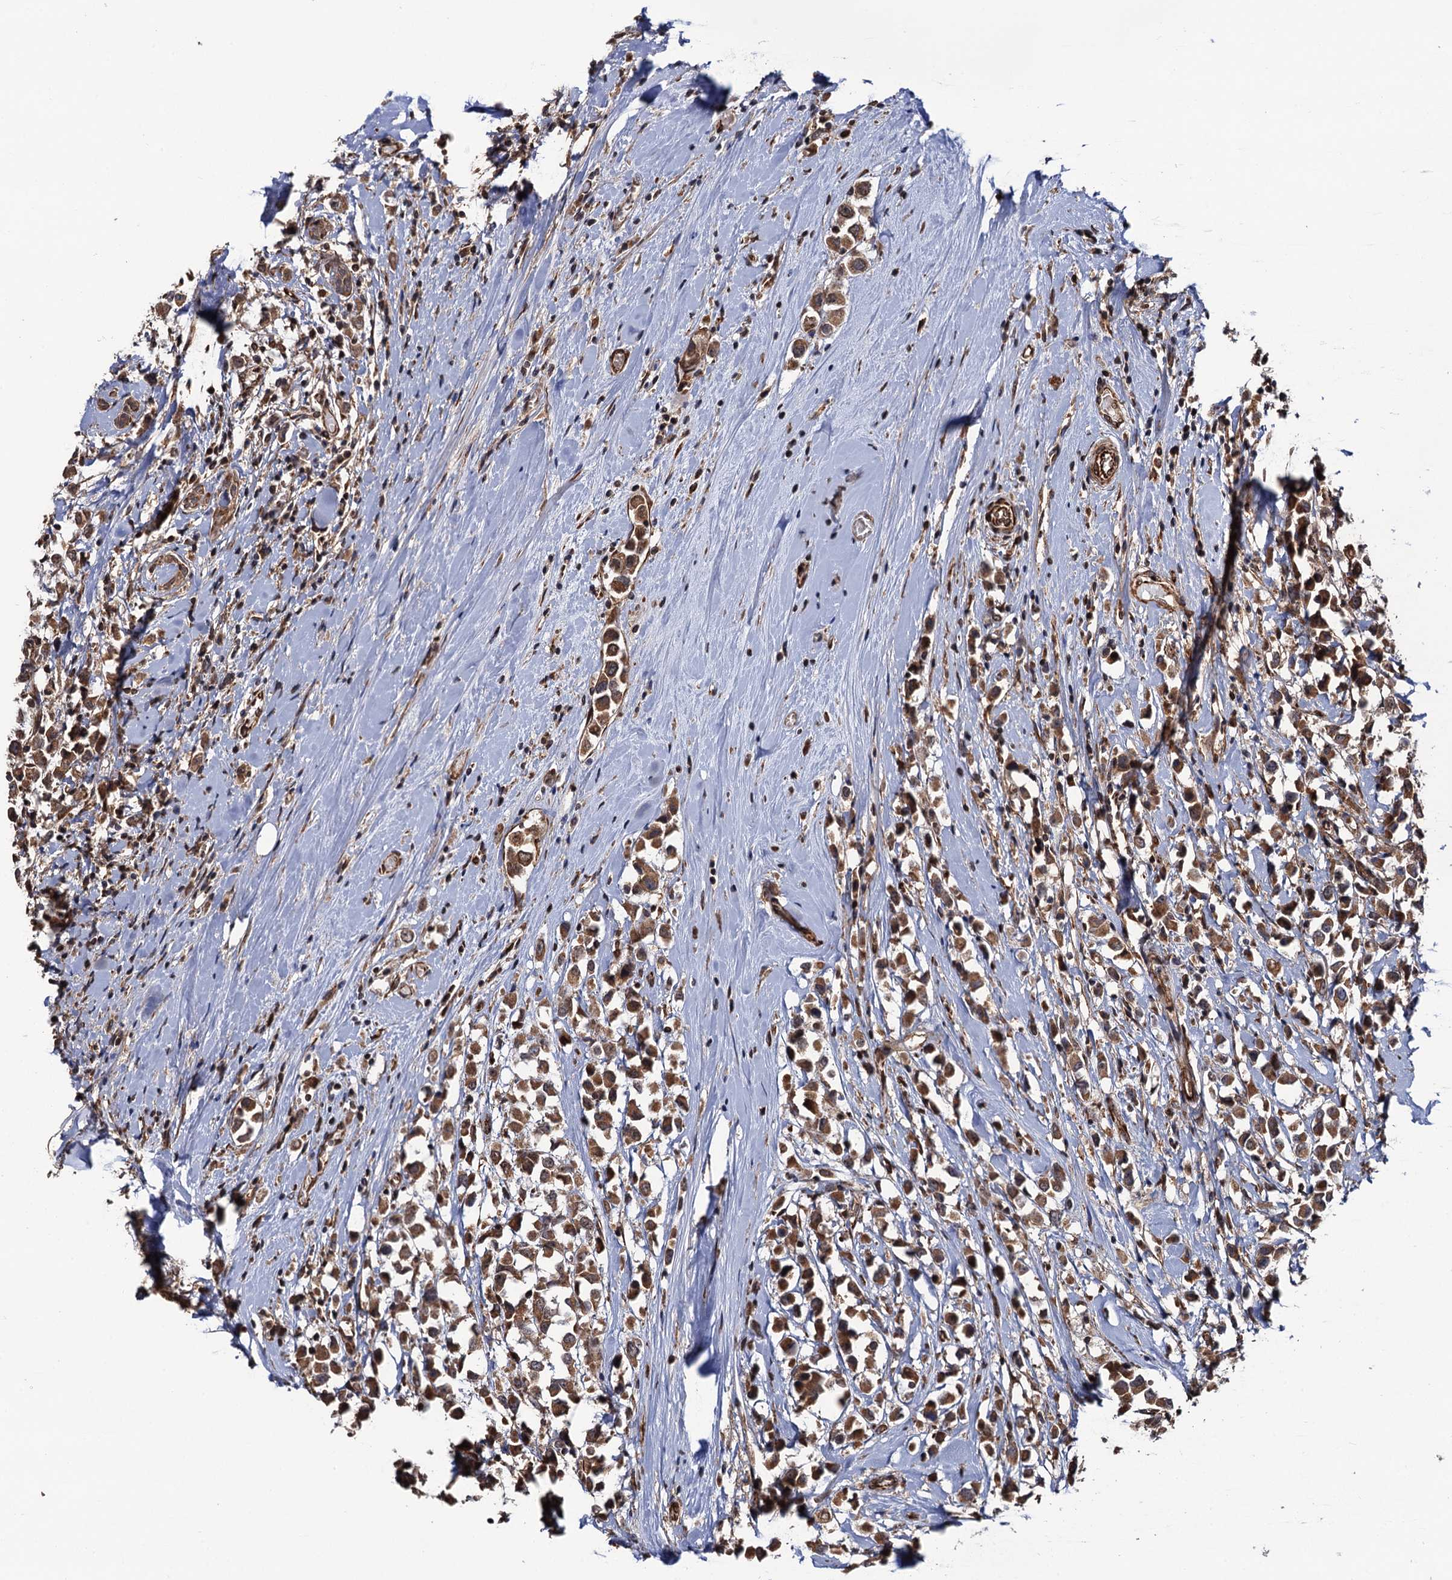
{"staining": {"intensity": "moderate", "quantity": ">75%", "location": "cytoplasmic/membranous"}, "tissue": "breast cancer", "cell_type": "Tumor cells", "image_type": "cancer", "snomed": [{"axis": "morphology", "description": "Duct carcinoma"}, {"axis": "topography", "description": "Breast"}], "caption": "Immunohistochemical staining of human breast intraductal carcinoma displays moderate cytoplasmic/membranous protein staining in about >75% of tumor cells.", "gene": "FSIP1", "patient": {"sex": "female", "age": 61}}